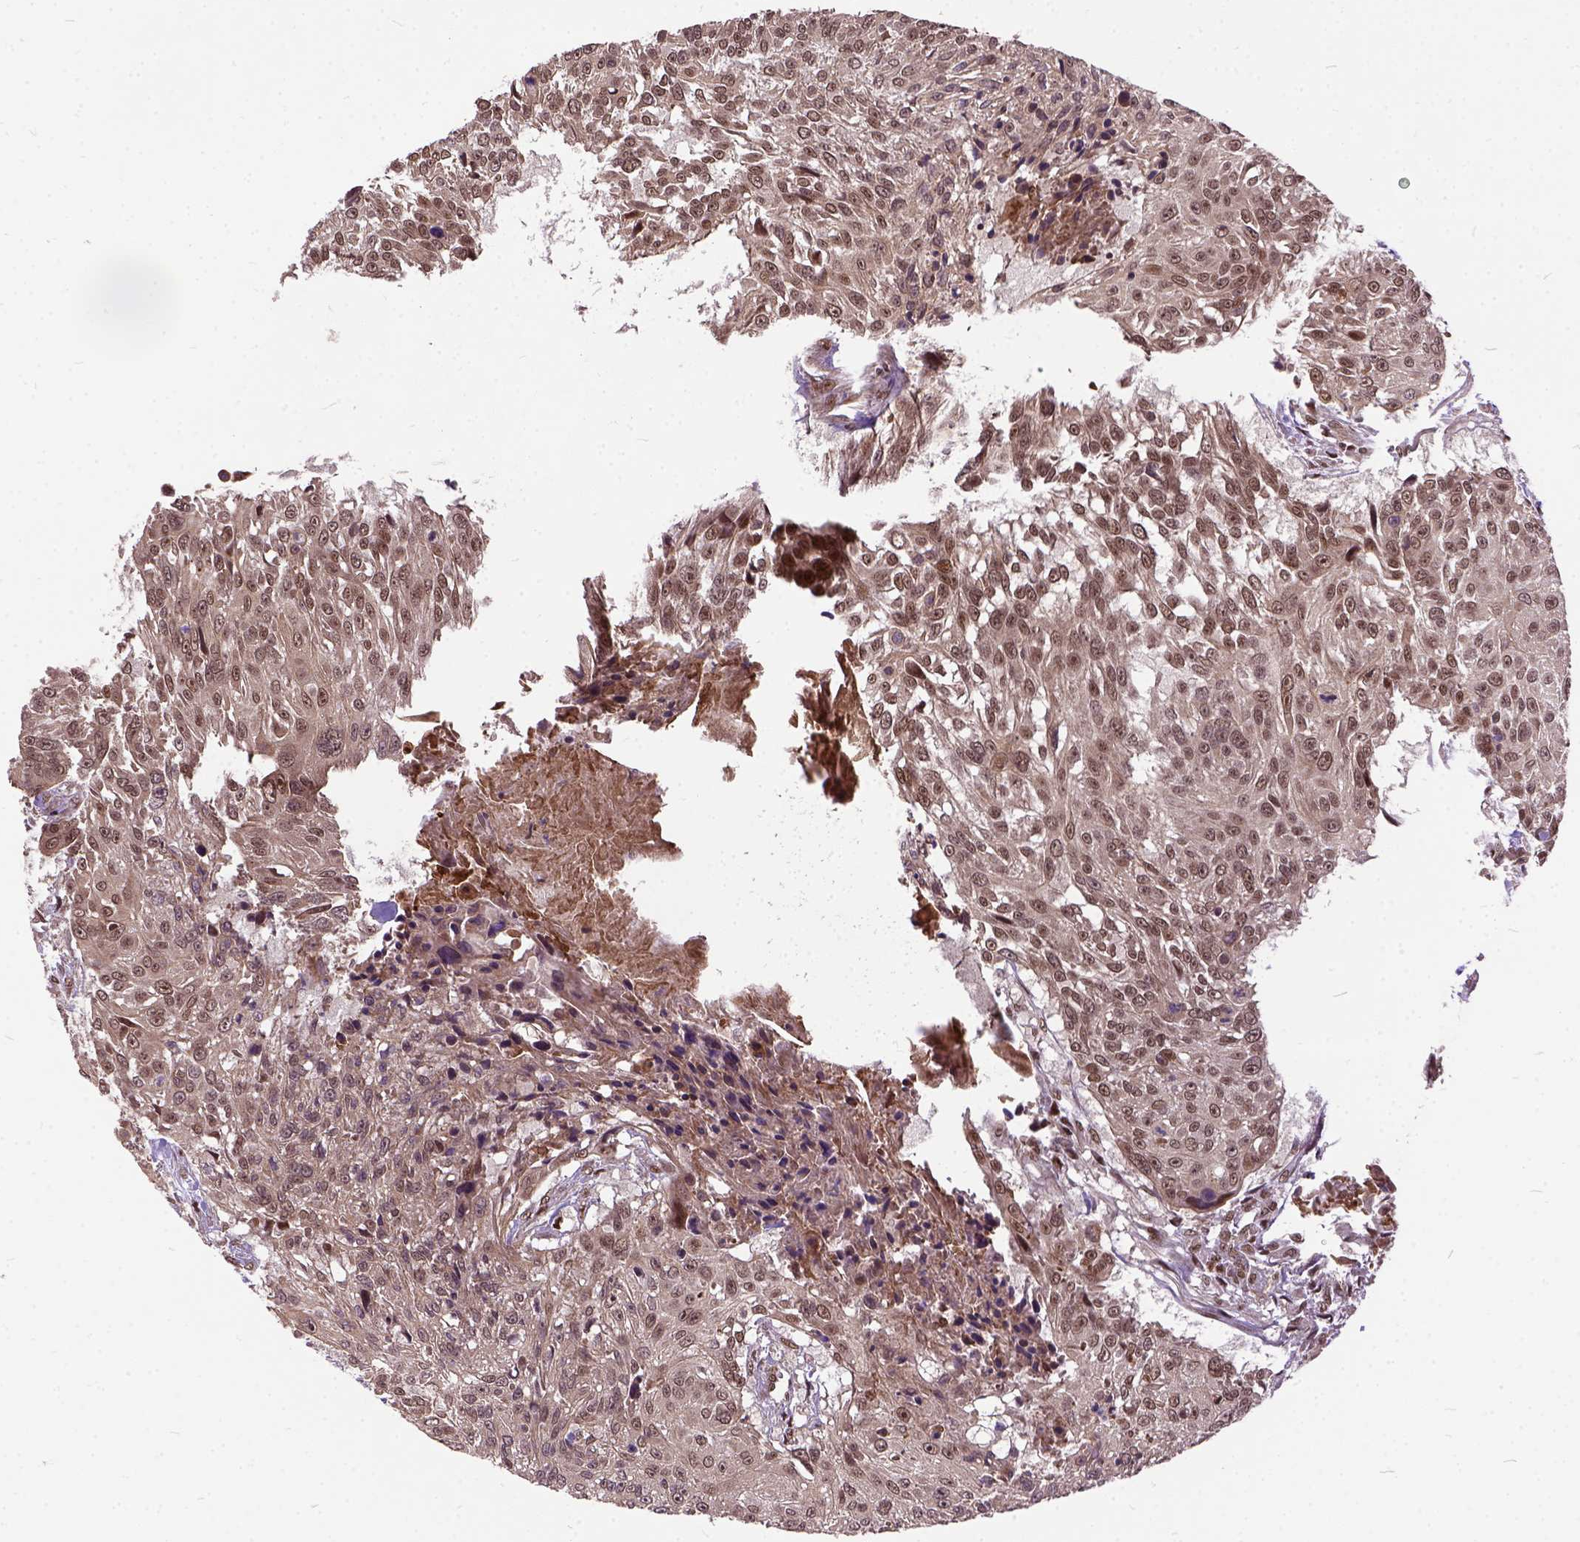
{"staining": {"intensity": "moderate", "quantity": ">75%", "location": "nuclear"}, "tissue": "urothelial cancer", "cell_type": "Tumor cells", "image_type": "cancer", "snomed": [{"axis": "morphology", "description": "Urothelial carcinoma, NOS"}, {"axis": "topography", "description": "Urinary bladder"}], "caption": "A brown stain labels moderate nuclear staining of a protein in human transitional cell carcinoma tumor cells.", "gene": "ZNF630", "patient": {"sex": "male", "age": 55}}